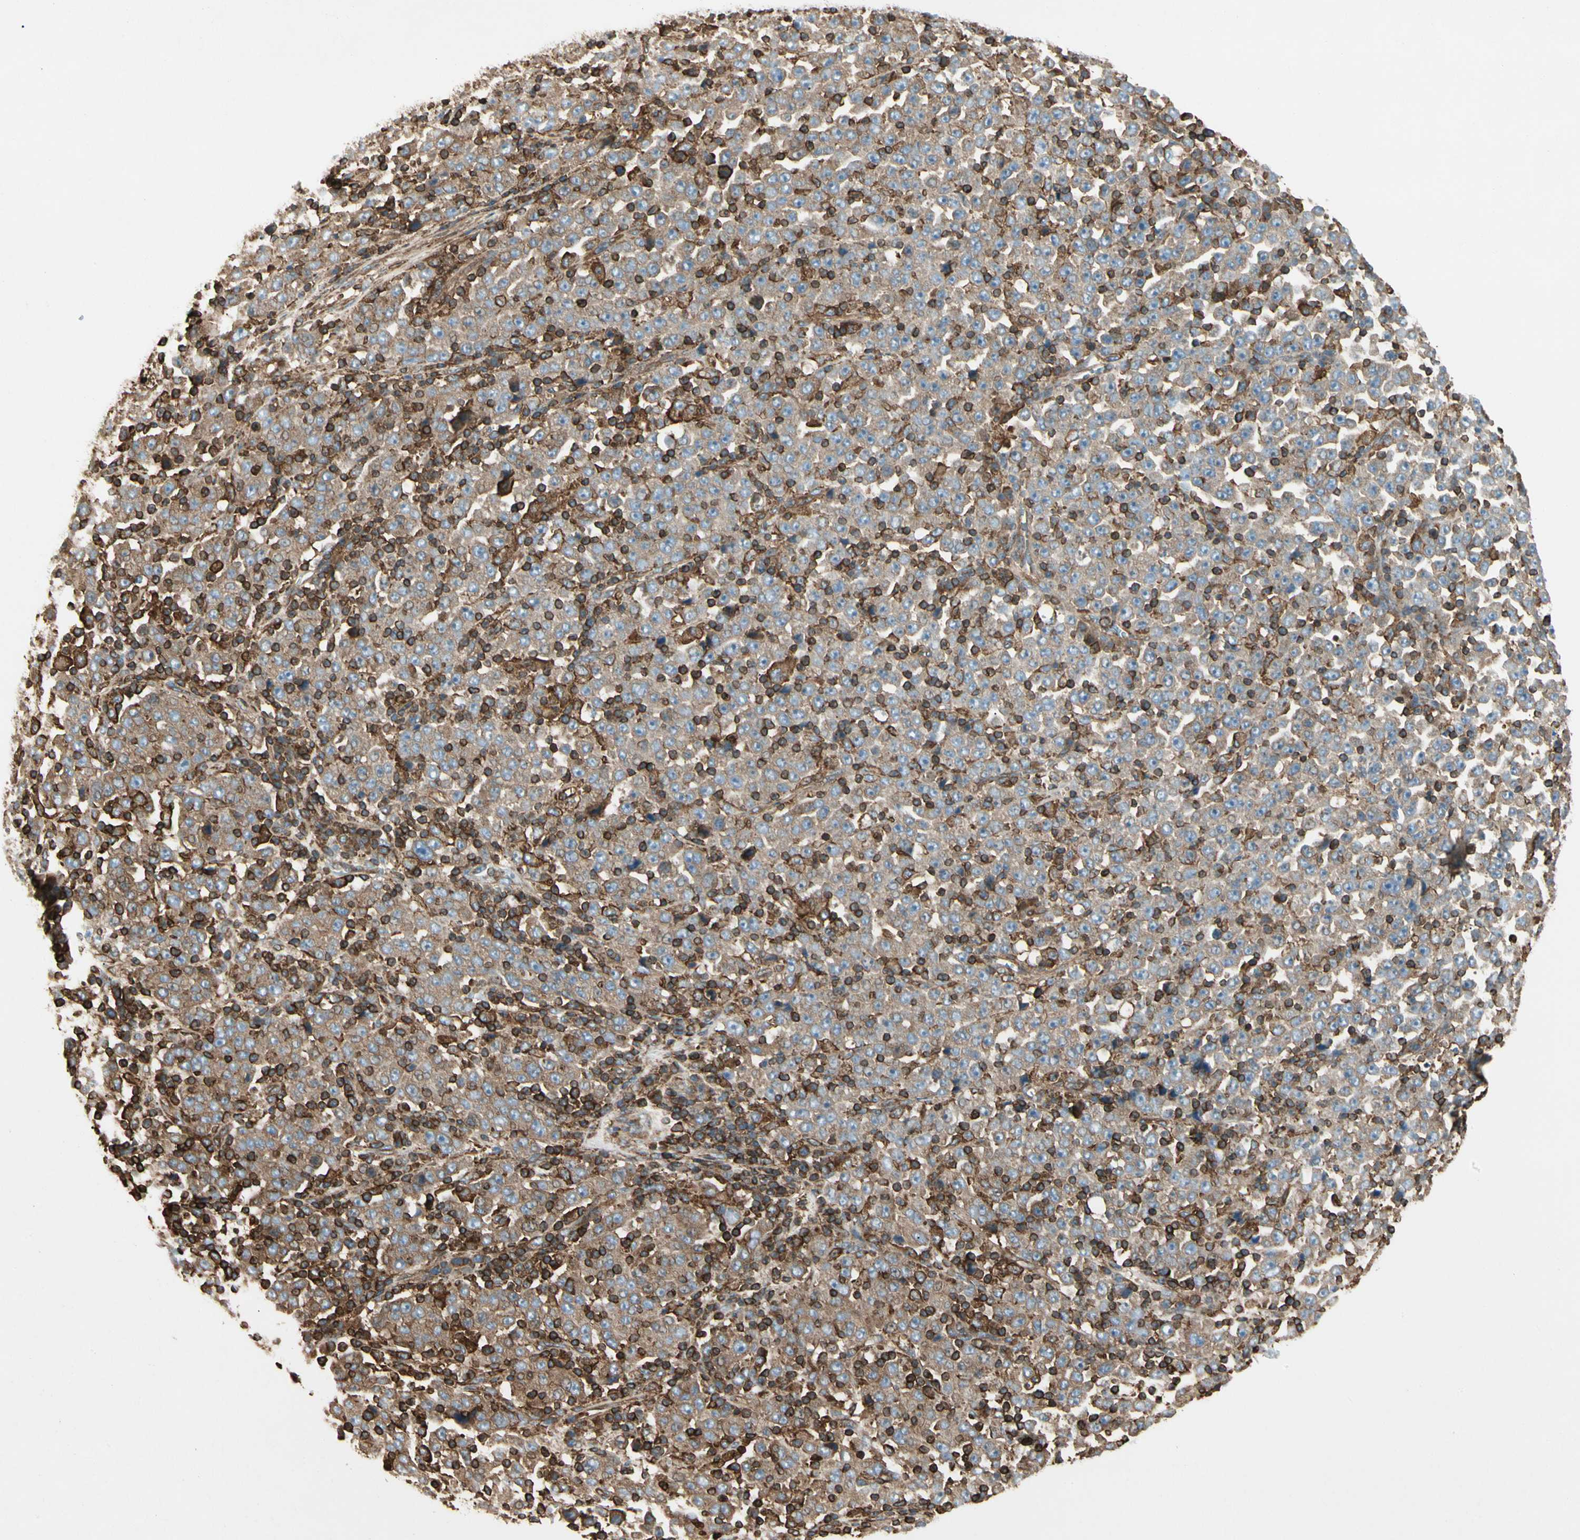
{"staining": {"intensity": "moderate", "quantity": ">75%", "location": "cytoplasmic/membranous"}, "tissue": "stomach cancer", "cell_type": "Tumor cells", "image_type": "cancer", "snomed": [{"axis": "morphology", "description": "Normal tissue, NOS"}, {"axis": "morphology", "description": "Adenocarcinoma, NOS"}, {"axis": "topography", "description": "Stomach, upper"}, {"axis": "topography", "description": "Stomach"}], "caption": "IHC of human stomach adenocarcinoma reveals medium levels of moderate cytoplasmic/membranous staining in approximately >75% of tumor cells. (Stains: DAB in brown, nuclei in blue, Microscopy: brightfield microscopy at high magnification).", "gene": "ARPC2", "patient": {"sex": "male", "age": 59}}